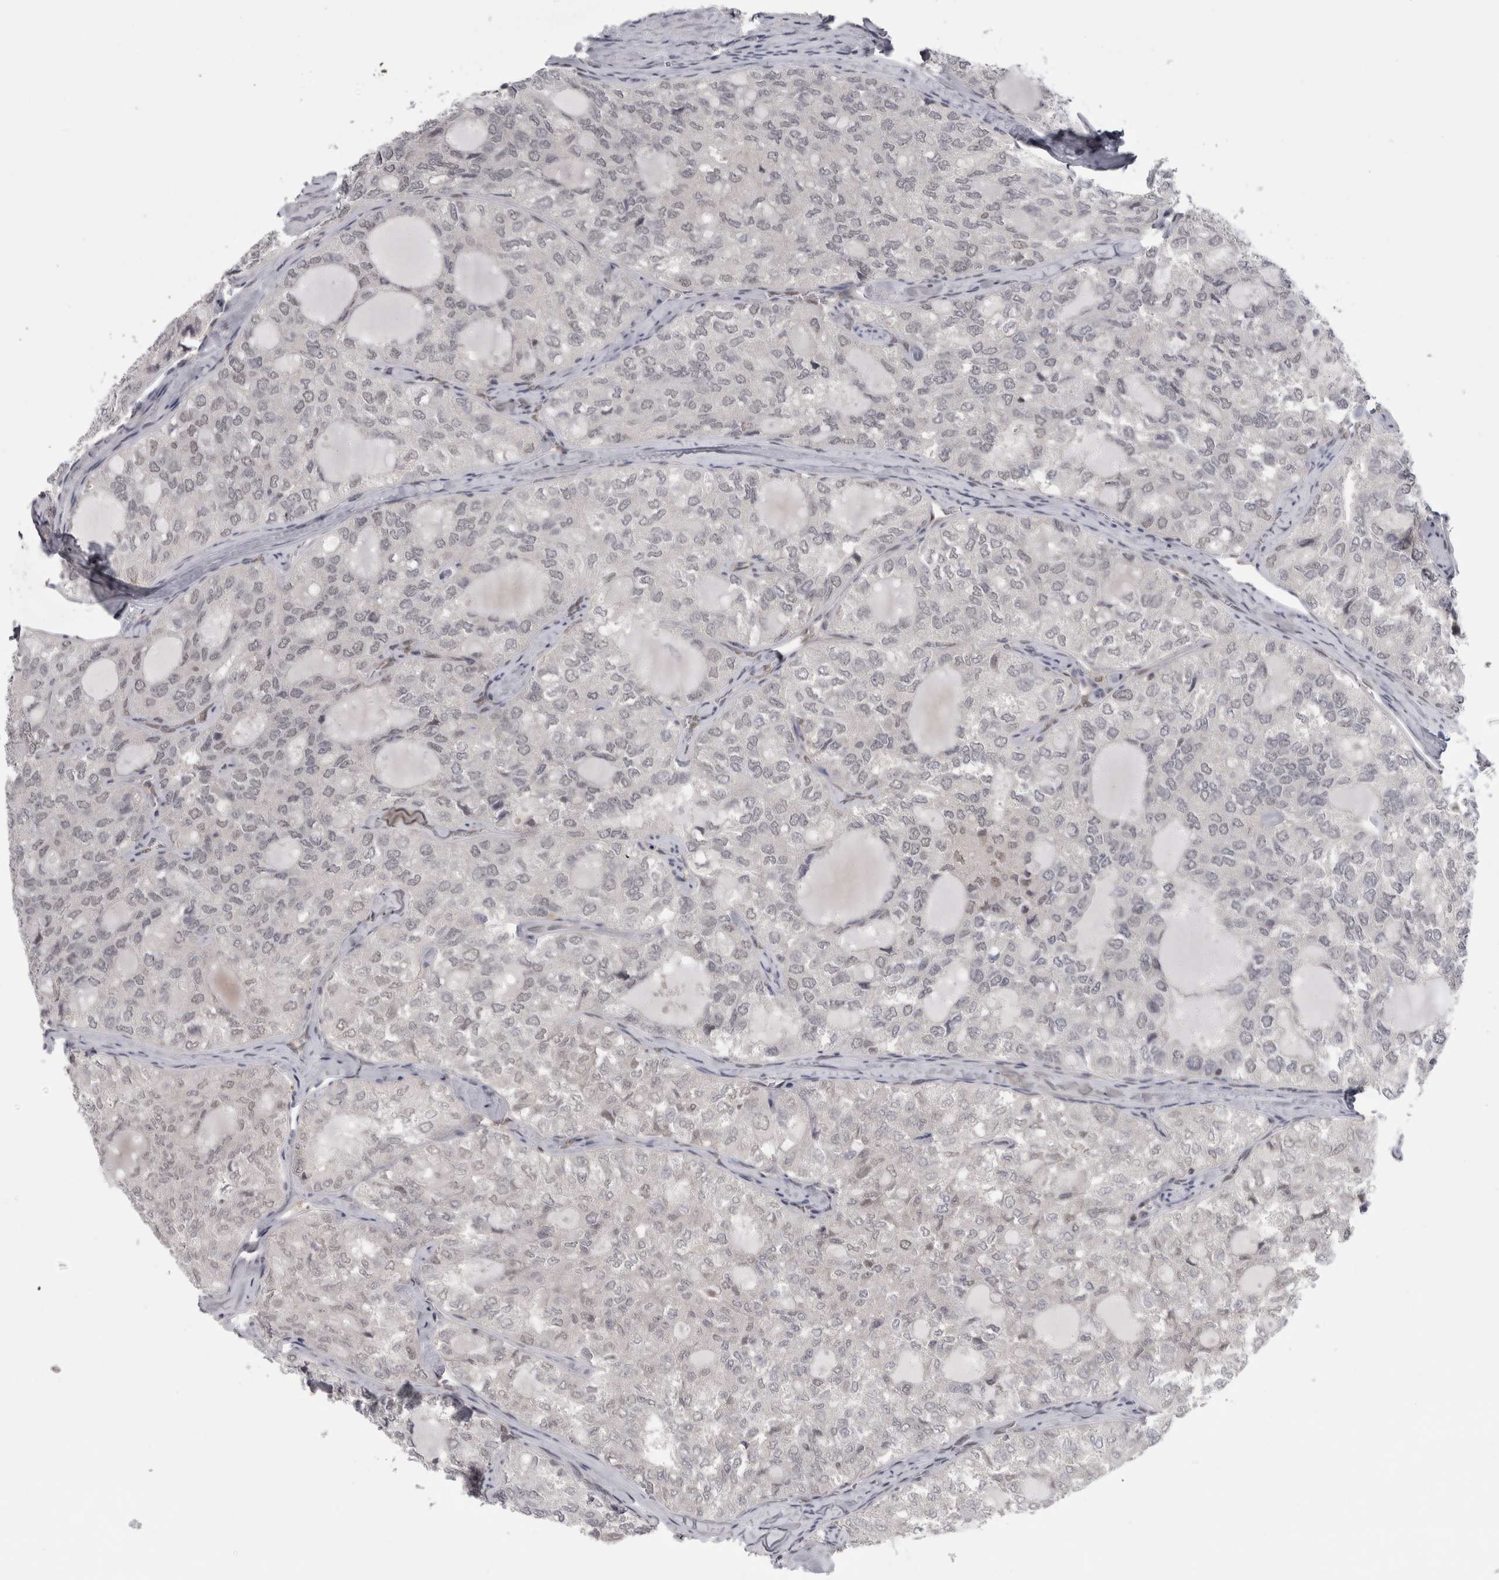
{"staining": {"intensity": "negative", "quantity": "none", "location": "none"}, "tissue": "thyroid cancer", "cell_type": "Tumor cells", "image_type": "cancer", "snomed": [{"axis": "morphology", "description": "Follicular adenoma carcinoma, NOS"}, {"axis": "topography", "description": "Thyroid gland"}], "caption": "There is no significant expression in tumor cells of thyroid follicular adenoma carcinoma.", "gene": "PSMB2", "patient": {"sex": "male", "age": 75}}